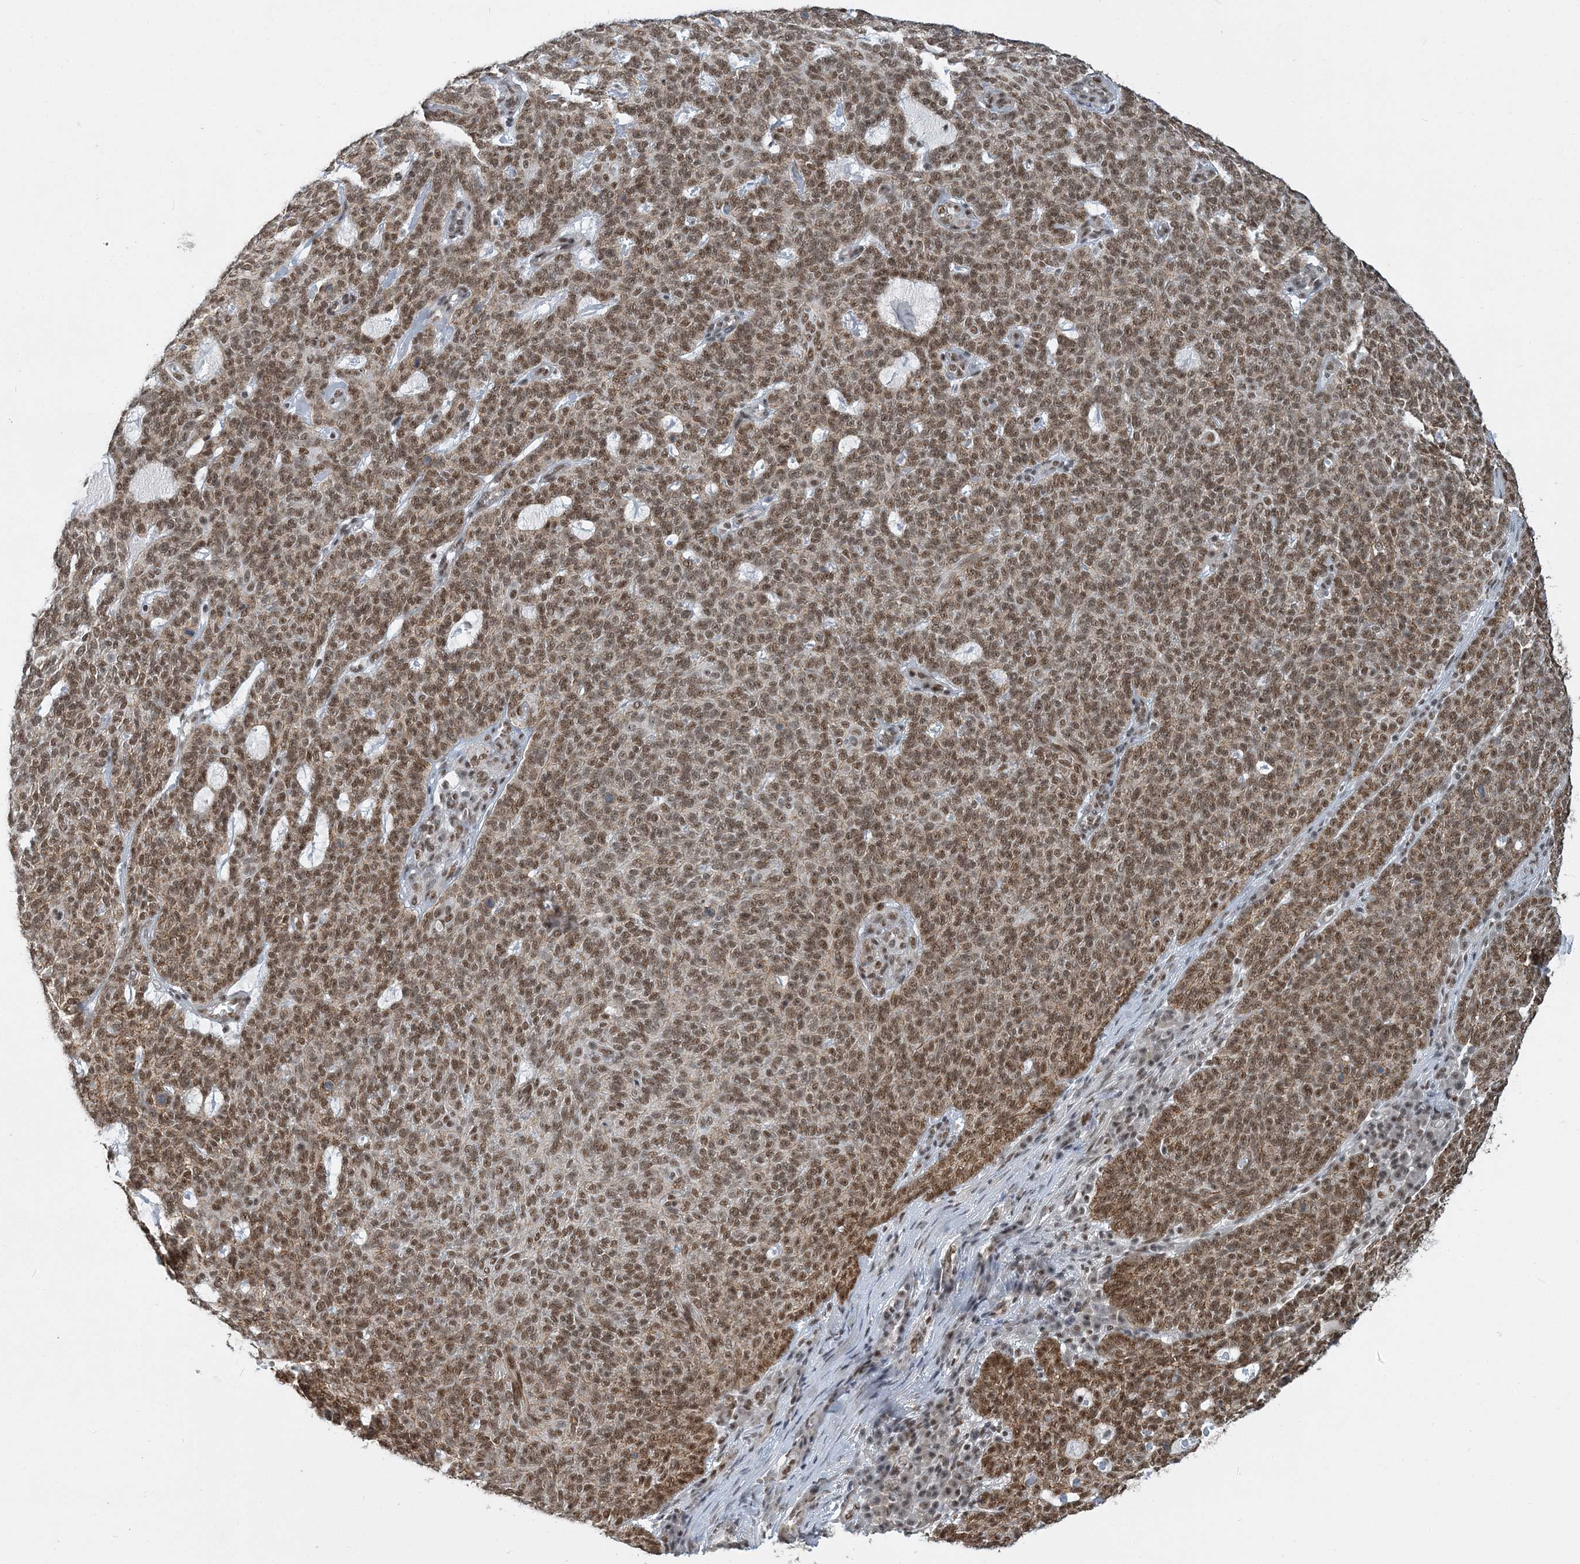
{"staining": {"intensity": "strong", "quantity": ">75%", "location": "nuclear"}, "tissue": "skin cancer", "cell_type": "Tumor cells", "image_type": "cancer", "snomed": [{"axis": "morphology", "description": "Squamous cell carcinoma, NOS"}, {"axis": "topography", "description": "Skin"}], "caption": "Protein analysis of skin cancer tissue reveals strong nuclear staining in about >75% of tumor cells. (DAB (3,3'-diaminobenzidine) IHC, brown staining for protein, blue staining for nuclei).", "gene": "PLRG1", "patient": {"sex": "female", "age": 90}}